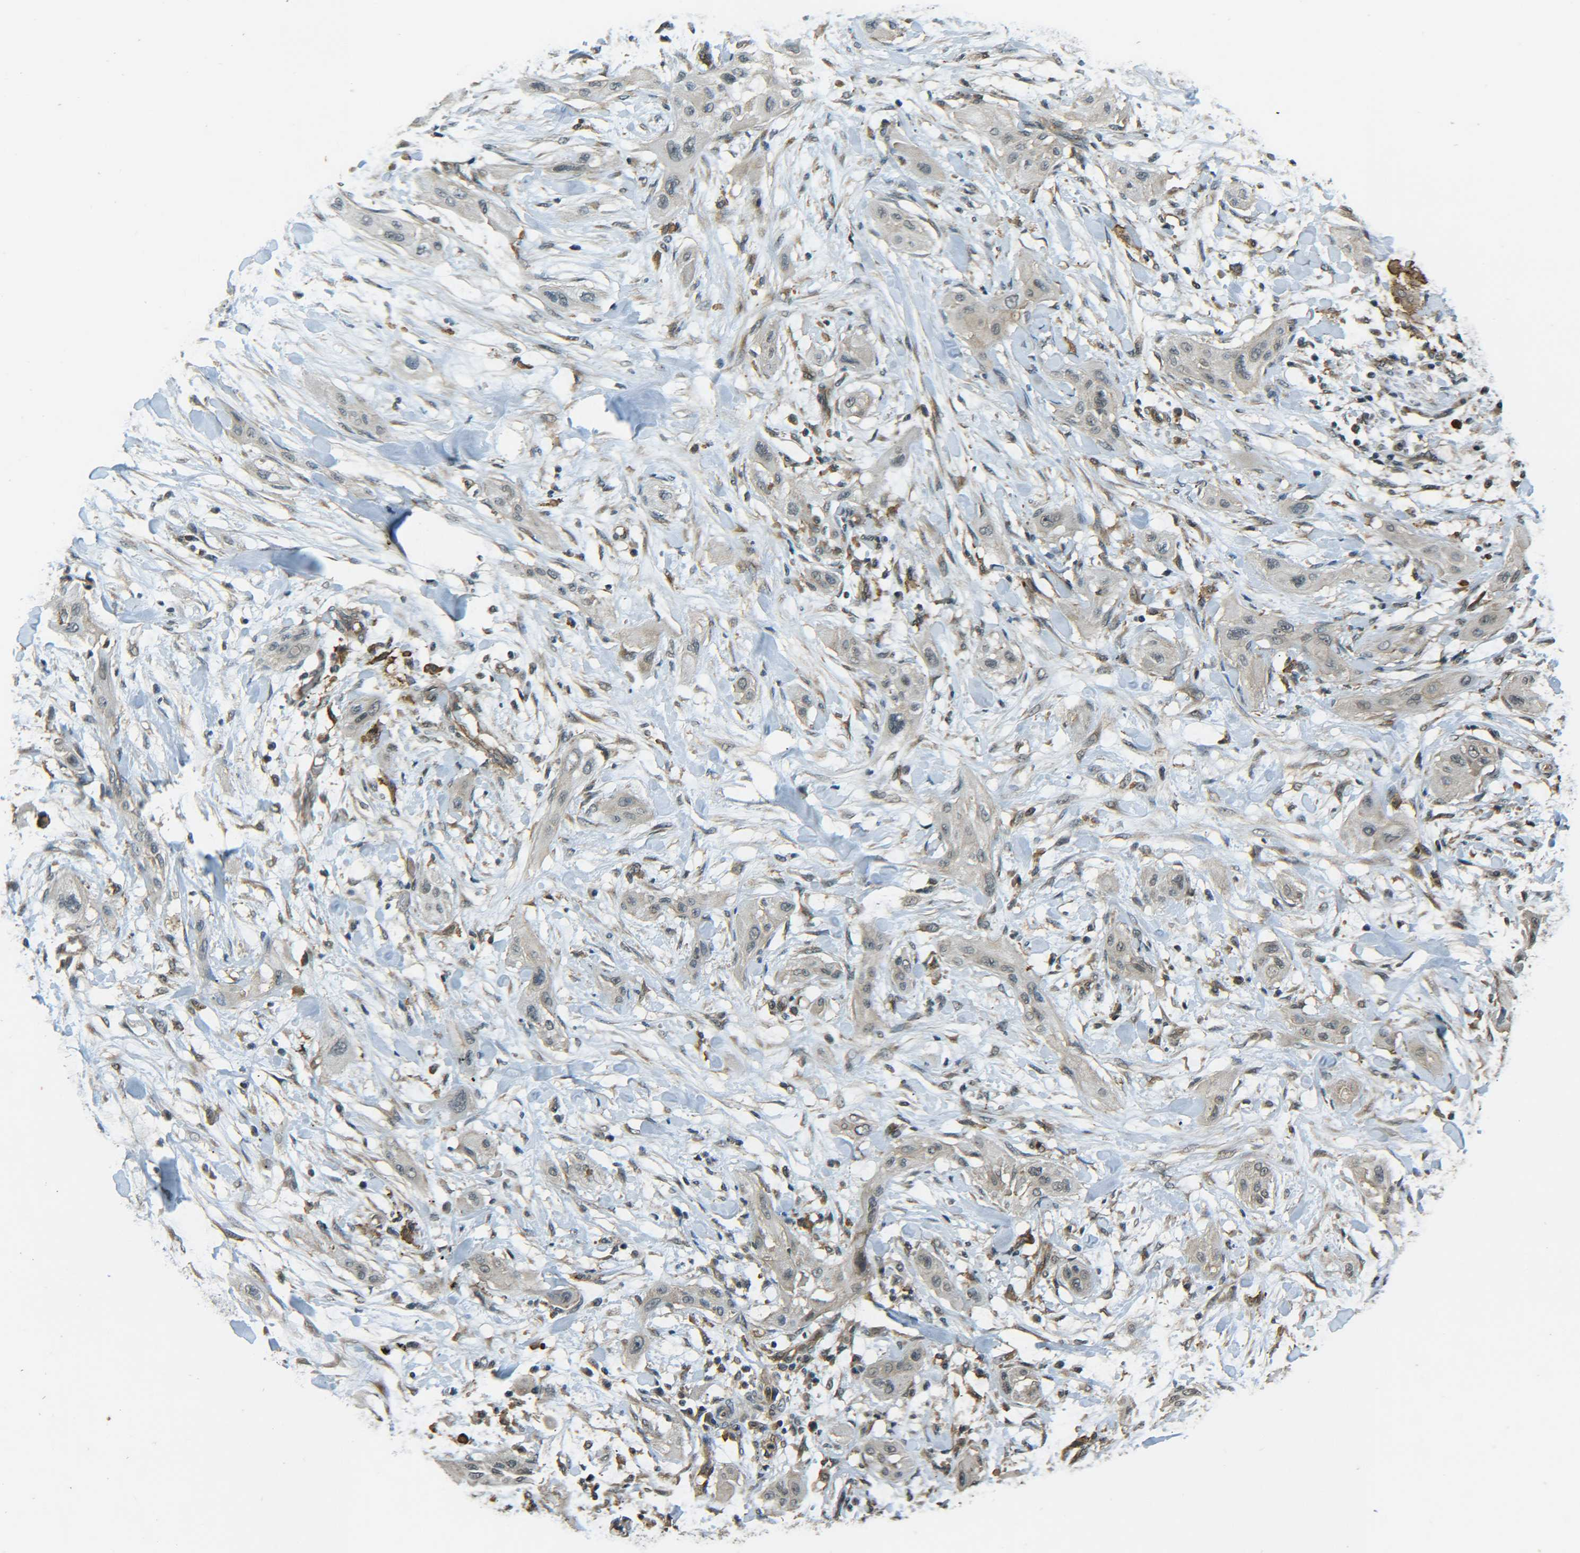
{"staining": {"intensity": "weak", "quantity": ">75%", "location": "cytoplasmic/membranous,nuclear"}, "tissue": "lung cancer", "cell_type": "Tumor cells", "image_type": "cancer", "snomed": [{"axis": "morphology", "description": "Squamous cell carcinoma, NOS"}, {"axis": "topography", "description": "Lung"}], "caption": "Human lung squamous cell carcinoma stained for a protein (brown) demonstrates weak cytoplasmic/membranous and nuclear positive staining in about >75% of tumor cells.", "gene": "DAB2", "patient": {"sex": "female", "age": 47}}